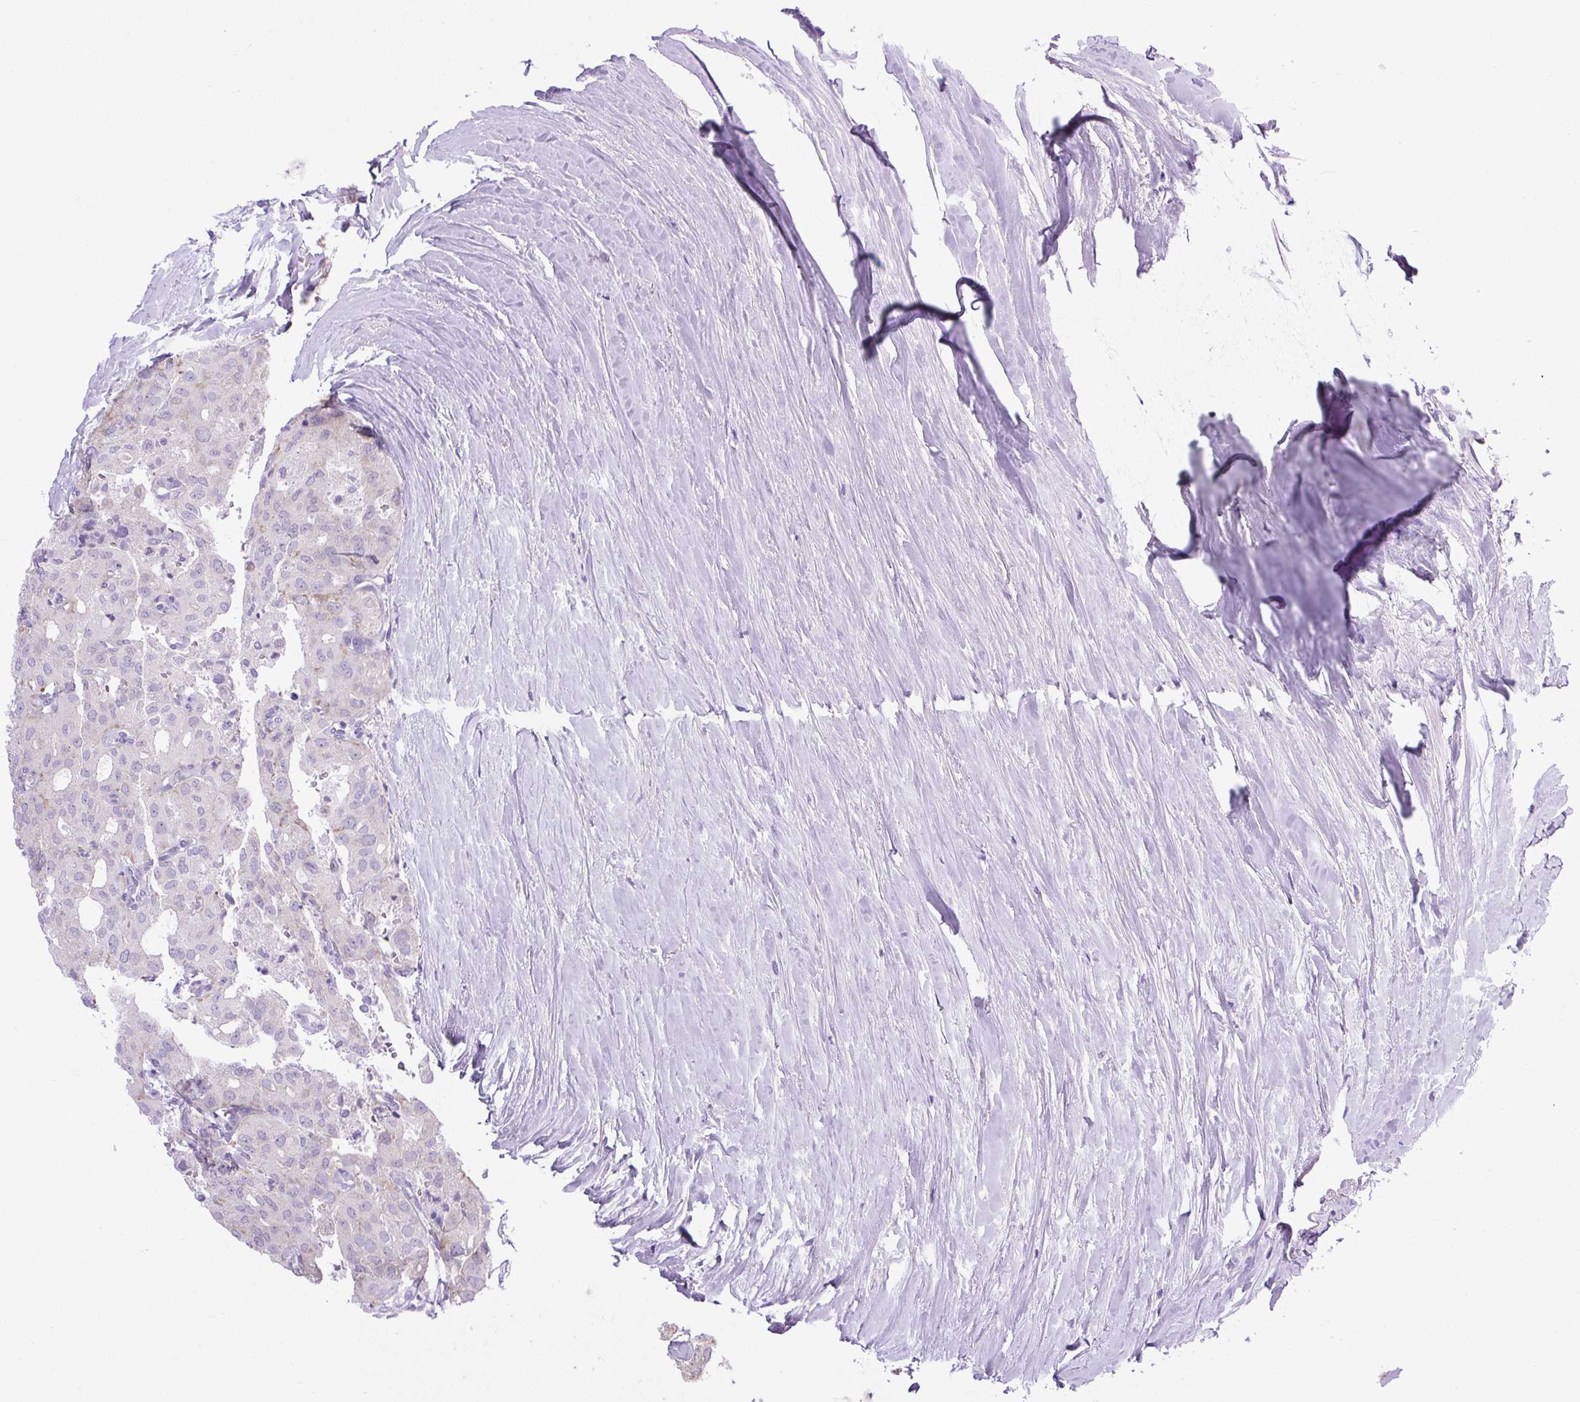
{"staining": {"intensity": "weak", "quantity": "<25%", "location": "cytoplasmic/membranous"}, "tissue": "thyroid cancer", "cell_type": "Tumor cells", "image_type": "cancer", "snomed": [{"axis": "morphology", "description": "Follicular adenoma carcinoma, NOS"}, {"axis": "topography", "description": "Thyroid gland"}], "caption": "This is a image of immunohistochemistry (IHC) staining of thyroid cancer, which shows no staining in tumor cells.", "gene": "RNASE10", "patient": {"sex": "male", "age": 75}}